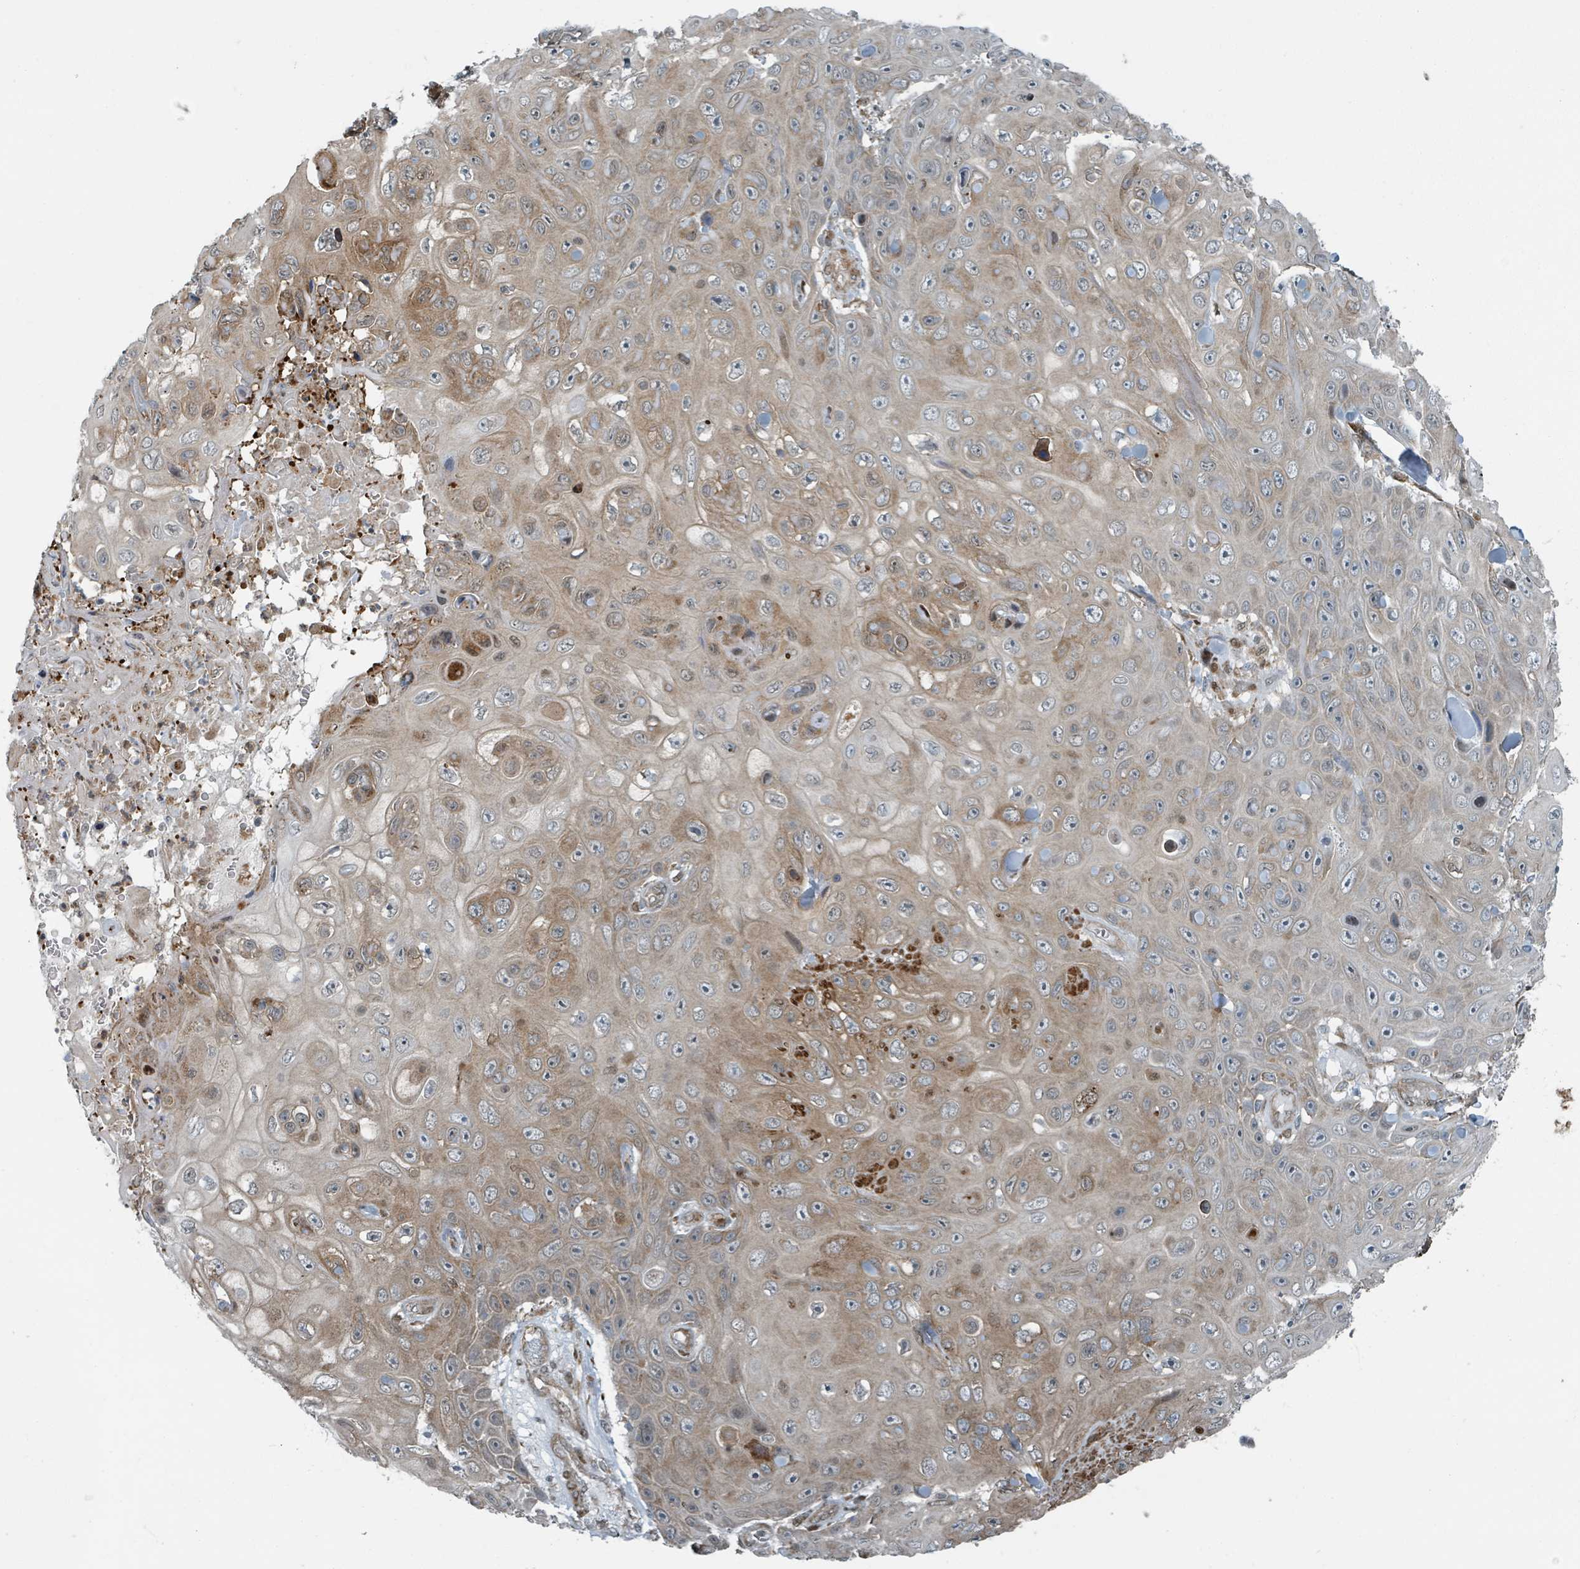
{"staining": {"intensity": "moderate", "quantity": "25%-75%", "location": "cytoplasmic/membranous"}, "tissue": "skin cancer", "cell_type": "Tumor cells", "image_type": "cancer", "snomed": [{"axis": "morphology", "description": "Squamous cell carcinoma, NOS"}, {"axis": "topography", "description": "Skin"}], "caption": "Immunohistochemical staining of skin cancer displays medium levels of moderate cytoplasmic/membranous positivity in about 25%-75% of tumor cells. (IHC, brightfield microscopy, high magnification).", "gene": "RHPN2", "patient": {"sex": "male", "age": 82}}